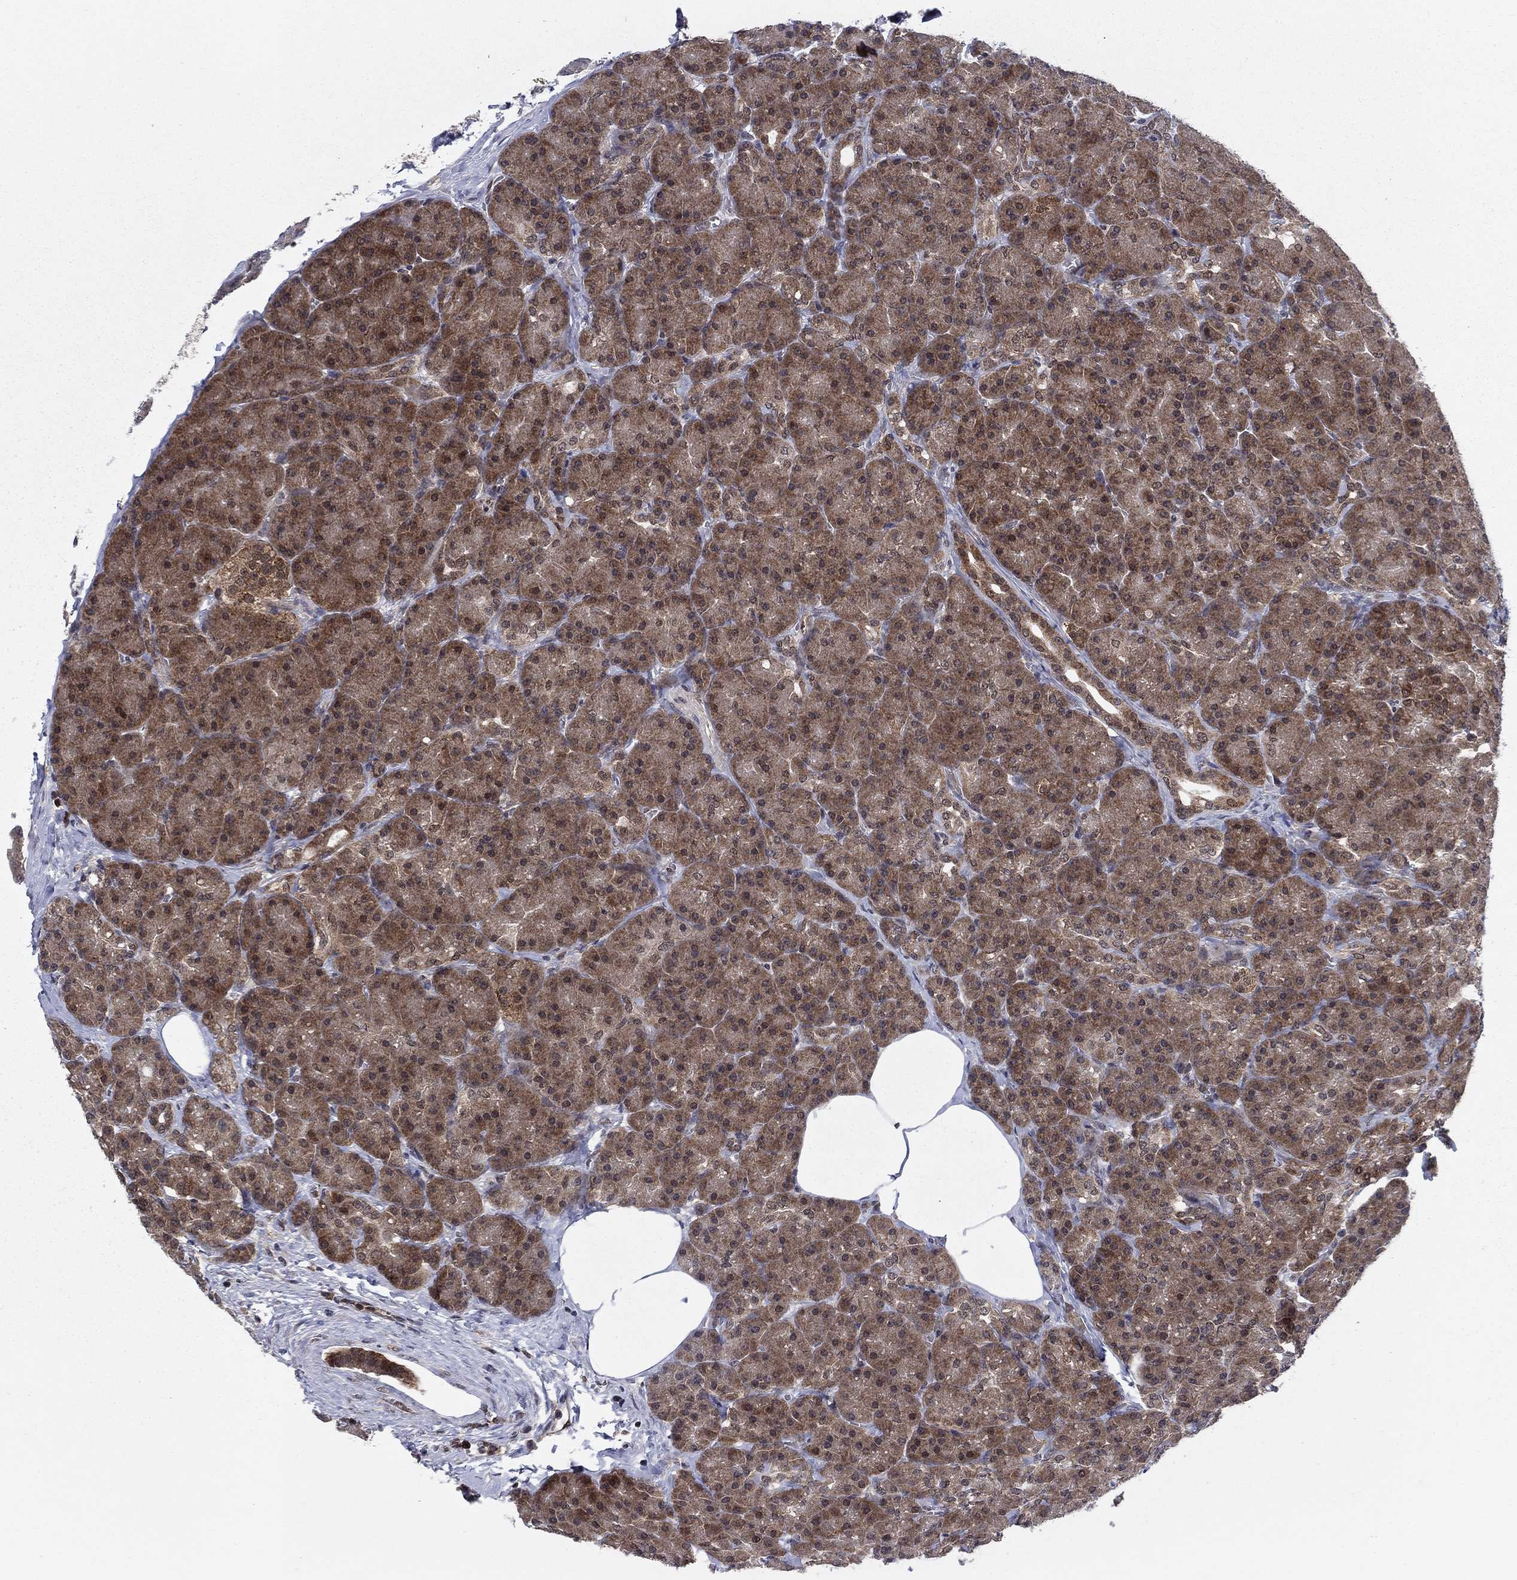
{"staining": {"intensity": "moderate", "quantity": ">75%", "location": "cytoplasmic/membranous"}, "tissue": "pancreas", "cell_type": "Exocrine glandular cells", "image_type": "normal", "snomed": [{"axis": "morphology", "description": "Normal tissue, NOS"}, {"axis": "topography", "description": "Pancreas"}], "caption": "An image of human pancreas stained for a protein shows moderate cytoplasmic/membranous brown staining in exocrine glandular cells. The staining was performed using DAB to visualize the protein expression in brown, while the nuclei were stained in blue with hematoxylin (Magnification: 20x).", "gene": "DNAJA1", "patient": {"sex": "male", "age": 57}}